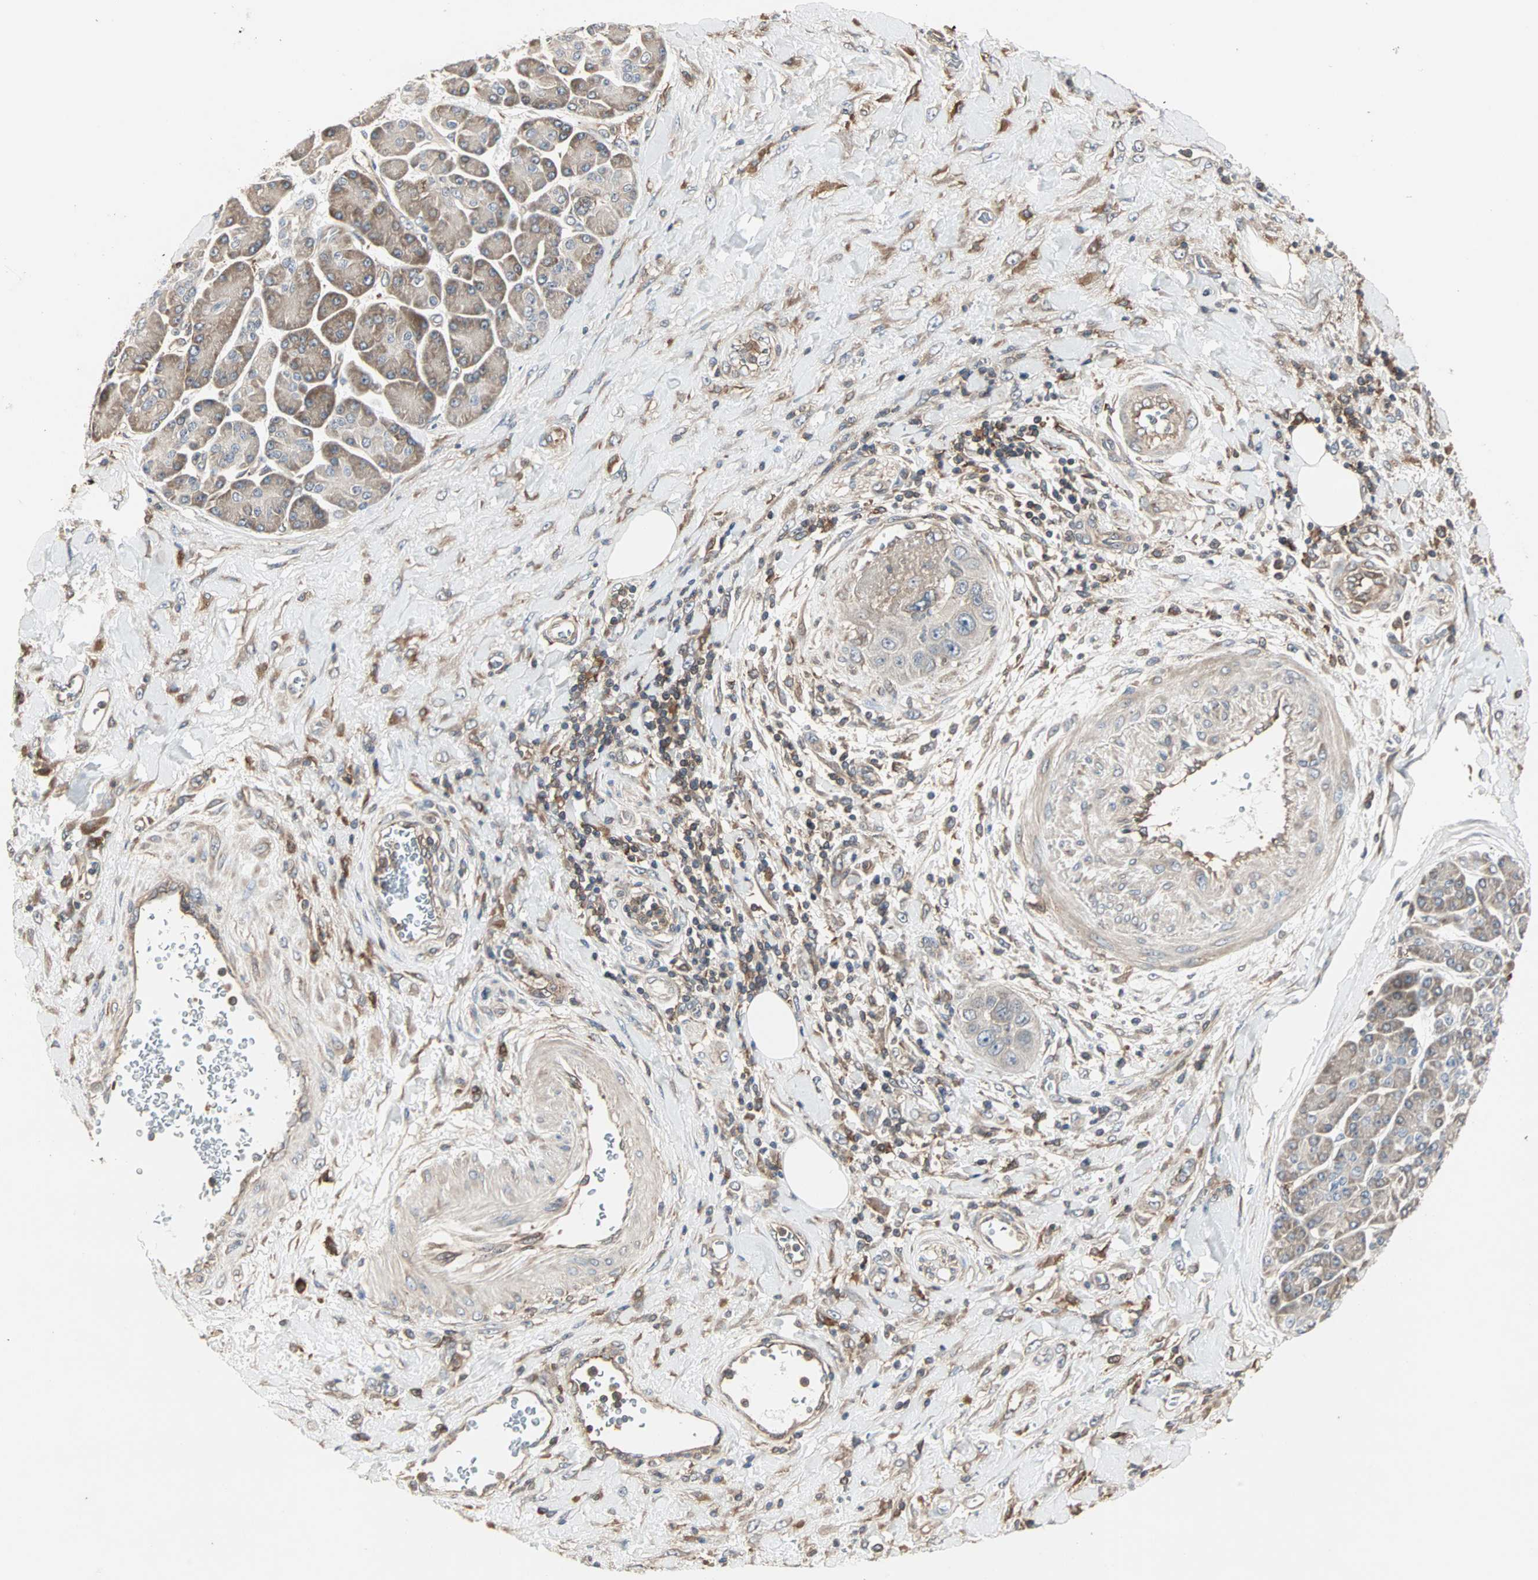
{"staining": {"intensity": "weak", "quantity": "<25%", "location": "cytoplasmic/membranous"}, "tissue": "pancreatic cancer", "cell_type": "Tumor cells", "image_type": "cancer", "snomed": [{"axis": "morphology", "description": "Adenocarcinoma, NOS"}, {"axis": "topography", "description": "Pancreas"}], "caption": "Immunohistochemistry (IHC) histopathology image of adenocarcinoma (pancreatic) stained for a protein (brown), which shows no expression in tumor cells.", "gene": "GNAI2", "patient": {"sex": "female", "age": 70}}